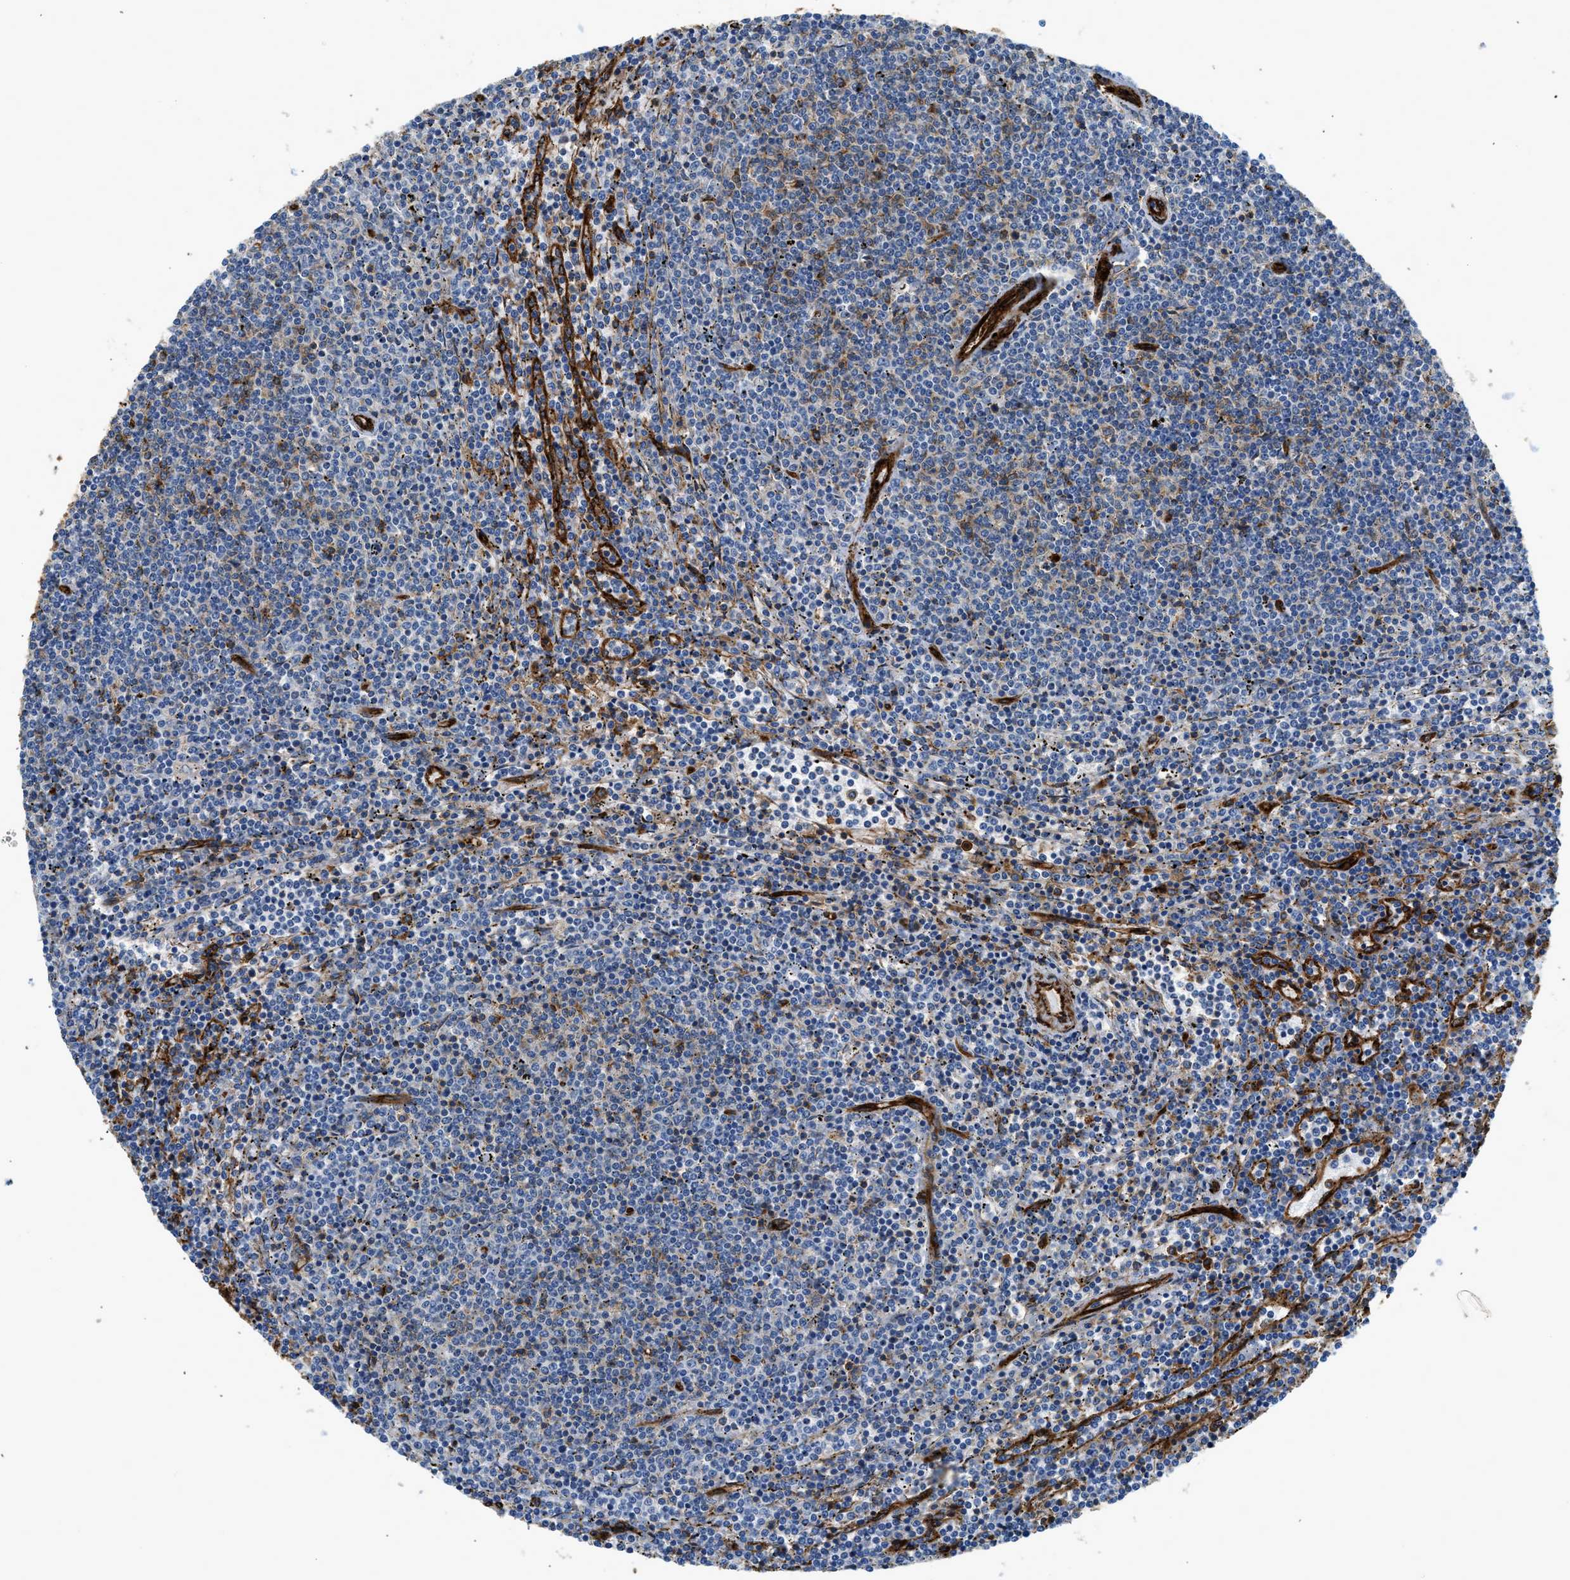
{"staining": {"intensity": "negative", "quantity": "none", "location": "none"}, "tissue": "lymphoma", "cell_type": "Tumor cells", "image_type": "cancer", "snomed": [{"axis": "morphology", "description": "Malignant lymphoma, non-Hodgkin's type, Low grade"}, {"axis": "topography", "description": "Spleen"}], "caption": "DAB (3,3'-diaminobenzidine) immunohistochemical staining of low-grade malignant lymphoma, non-Hodgkin's type displays no significant expression in tumor cells. (DAB (3,3'-diaminobenzidine) immunohistochemistry visualized using brightfield microscopy, high magnification).", "gene": "HIP1", "patient": {"sex": "female", "age": 50}}